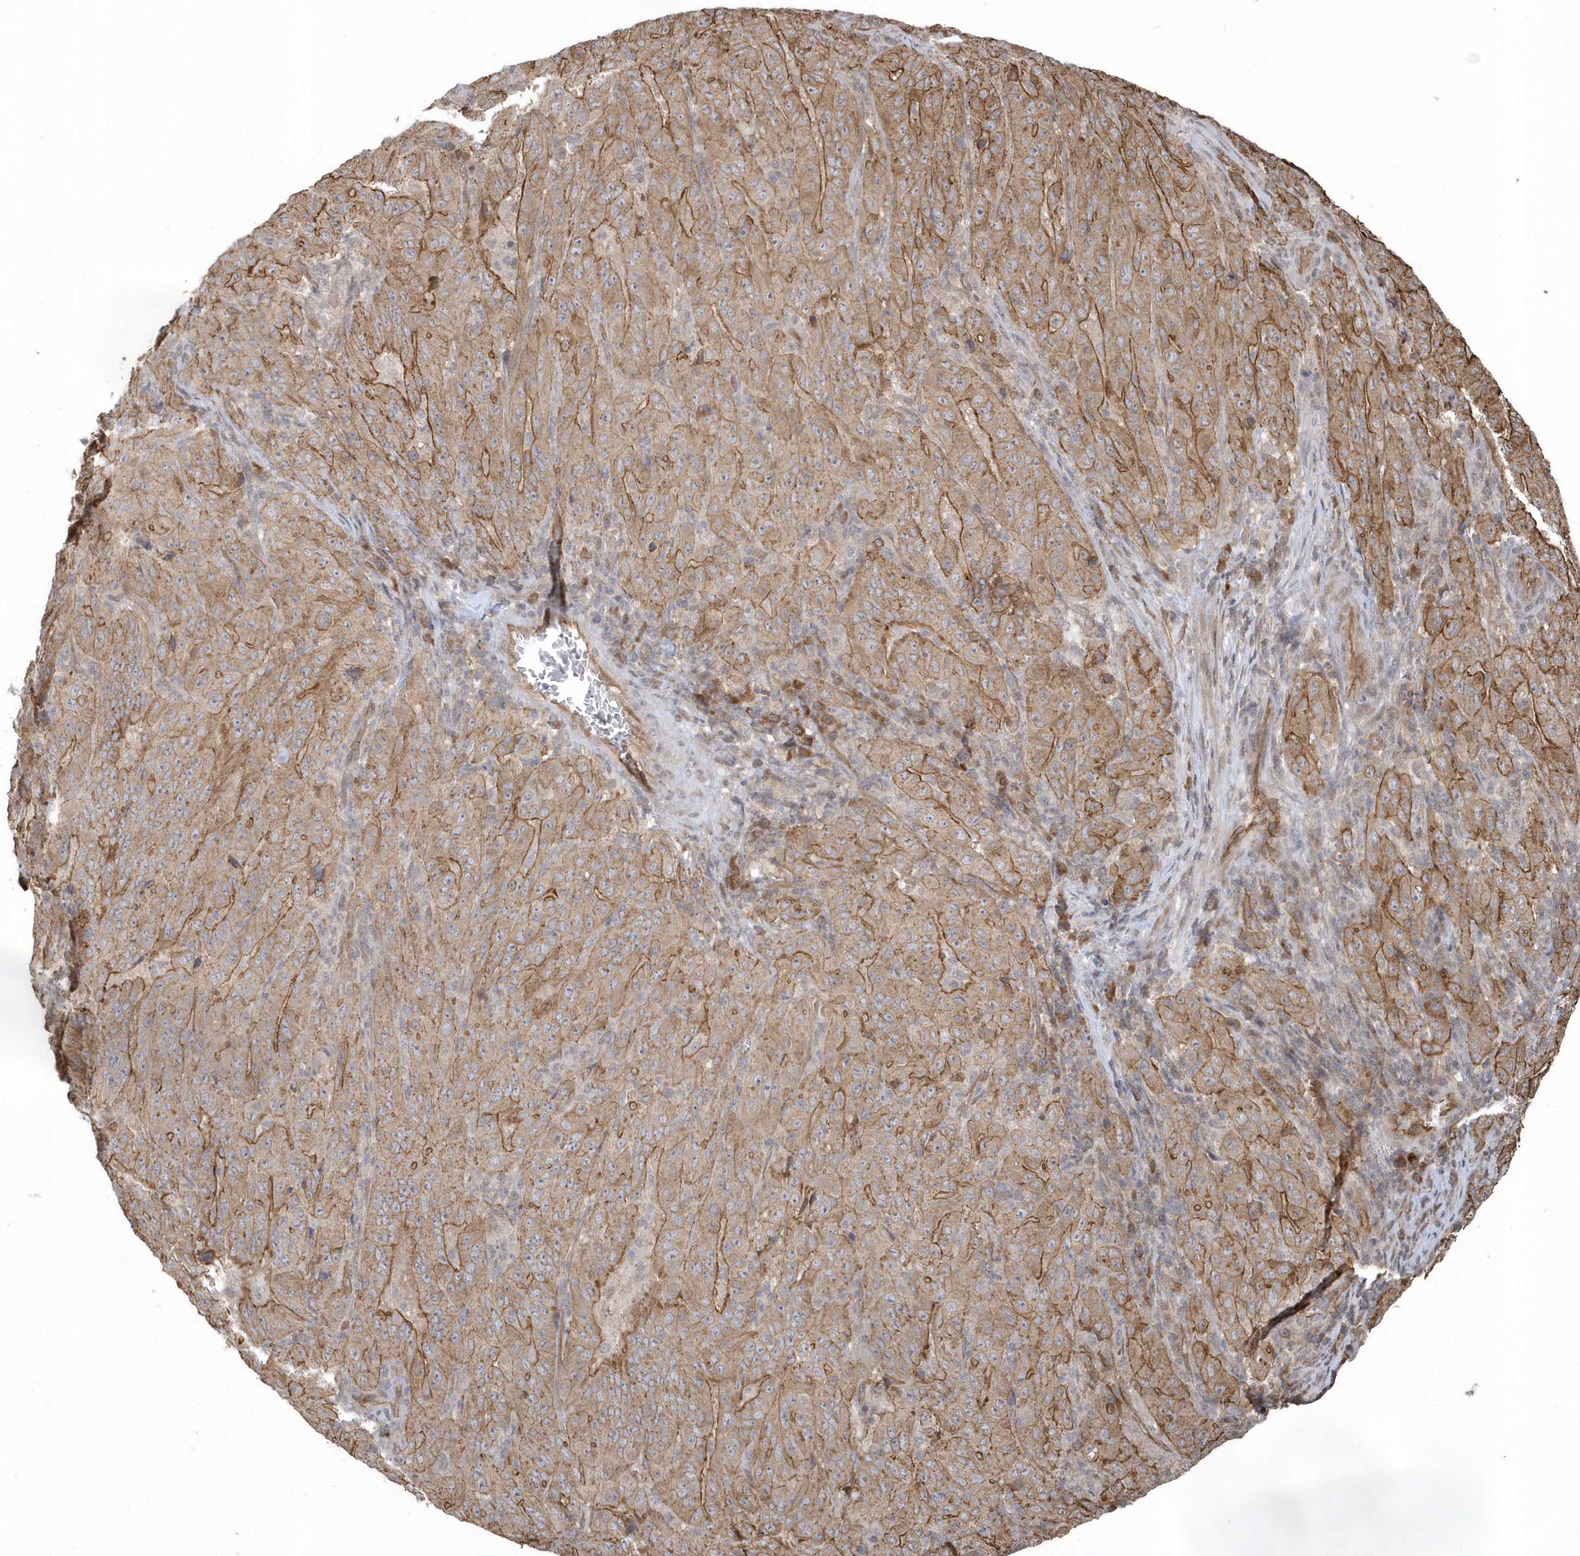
{"staining": {"intensity": "moderate", "quantity": ">75%", "location": "cytoplasmic/membranous"}, "tissue": "pancreatic cancer", "cell_type": "Tumor cells", "image_type": "cancer", "snomed": [{"axis": "morphology", "description": "Adenocarcinoma, NOS"}, {"axis": "topography", "description": "Pancreas"}], "caption": "Immunohistochemistry micrograph of human adenocarcinoma (pancreatic) stained for a protein (brown), which reveals medium levels of moderate cytoplasmic/membranous expression in approximately >75% of tumor cells.", "gene": "HERPUD1", "patient": {"sex": "male", "age": 63}}